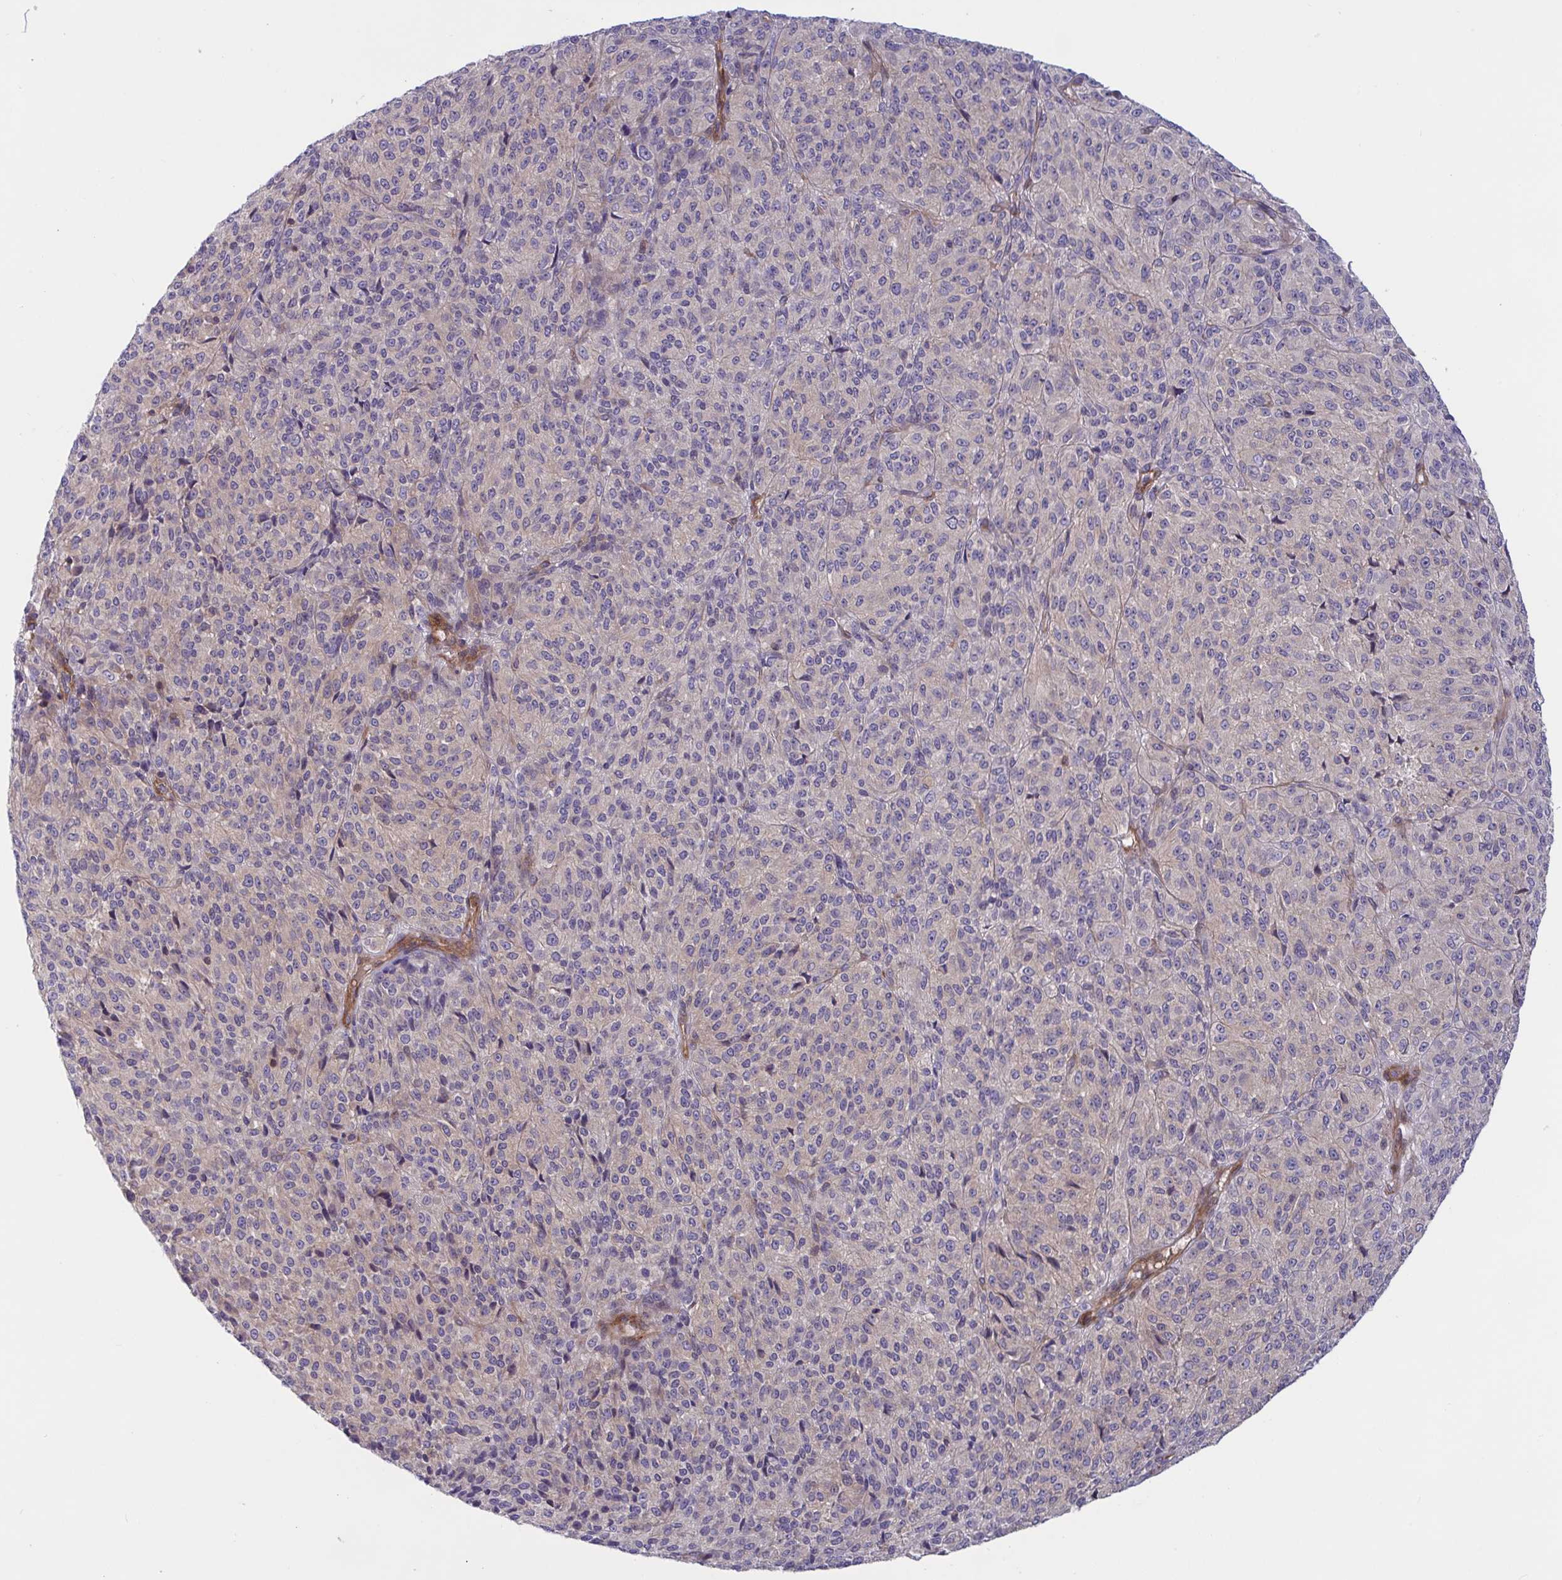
{"staining": {"intensity": "negative", "quantity": "none", "location": "none"}, "tissue": "melanoma", "cell_type": "Tumor cells", "image_type": "cancer", "snomed": [{"axis": "morphology", "description": "Malignant melanoma, Metastatic site"}, {"axis": "topography", "description": "Brain"}], "caption": "There is no significant positivity in tumor cells of malignant melanoma (metastatic site).", "gene": "TANK", "patient": {"sex": "female", "age": 56}}